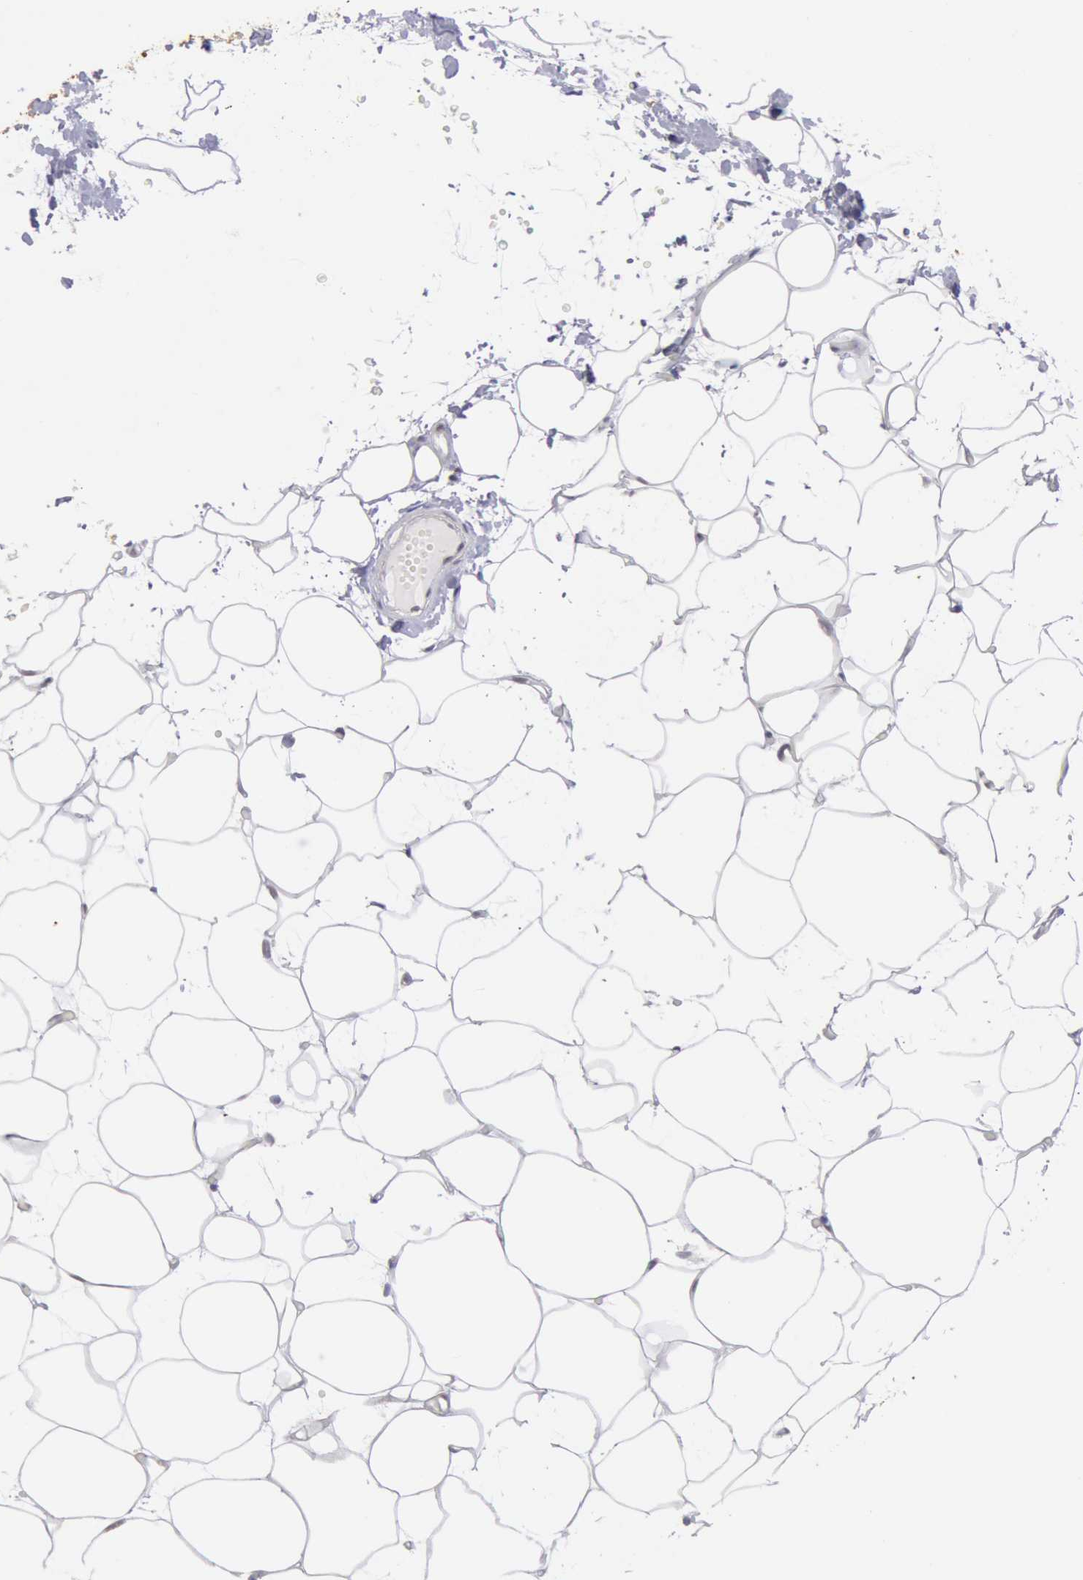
{"staining": {"intensity": "negative", "quantity": "none", "location": "none"}, "tissue": "adipose tissue", "cell_type": "Adipocytes", "image_type": "normal", "snomed": [{"axis": "morphology", "description": "Normal tissue, NOS"}, {"axis": "morphology", "description": "Fibrosis, NOS"}, {"axis": "topography", "description": "Breast"}], "caption": "Adipocytes are negative for protein expression in unremarkable human adipose tissue. (DAB (3,3'-diaminobenzidine) IHC, high magnification).", "gene": "MYH6", "patient": {"sex": "female", "age": 24}}